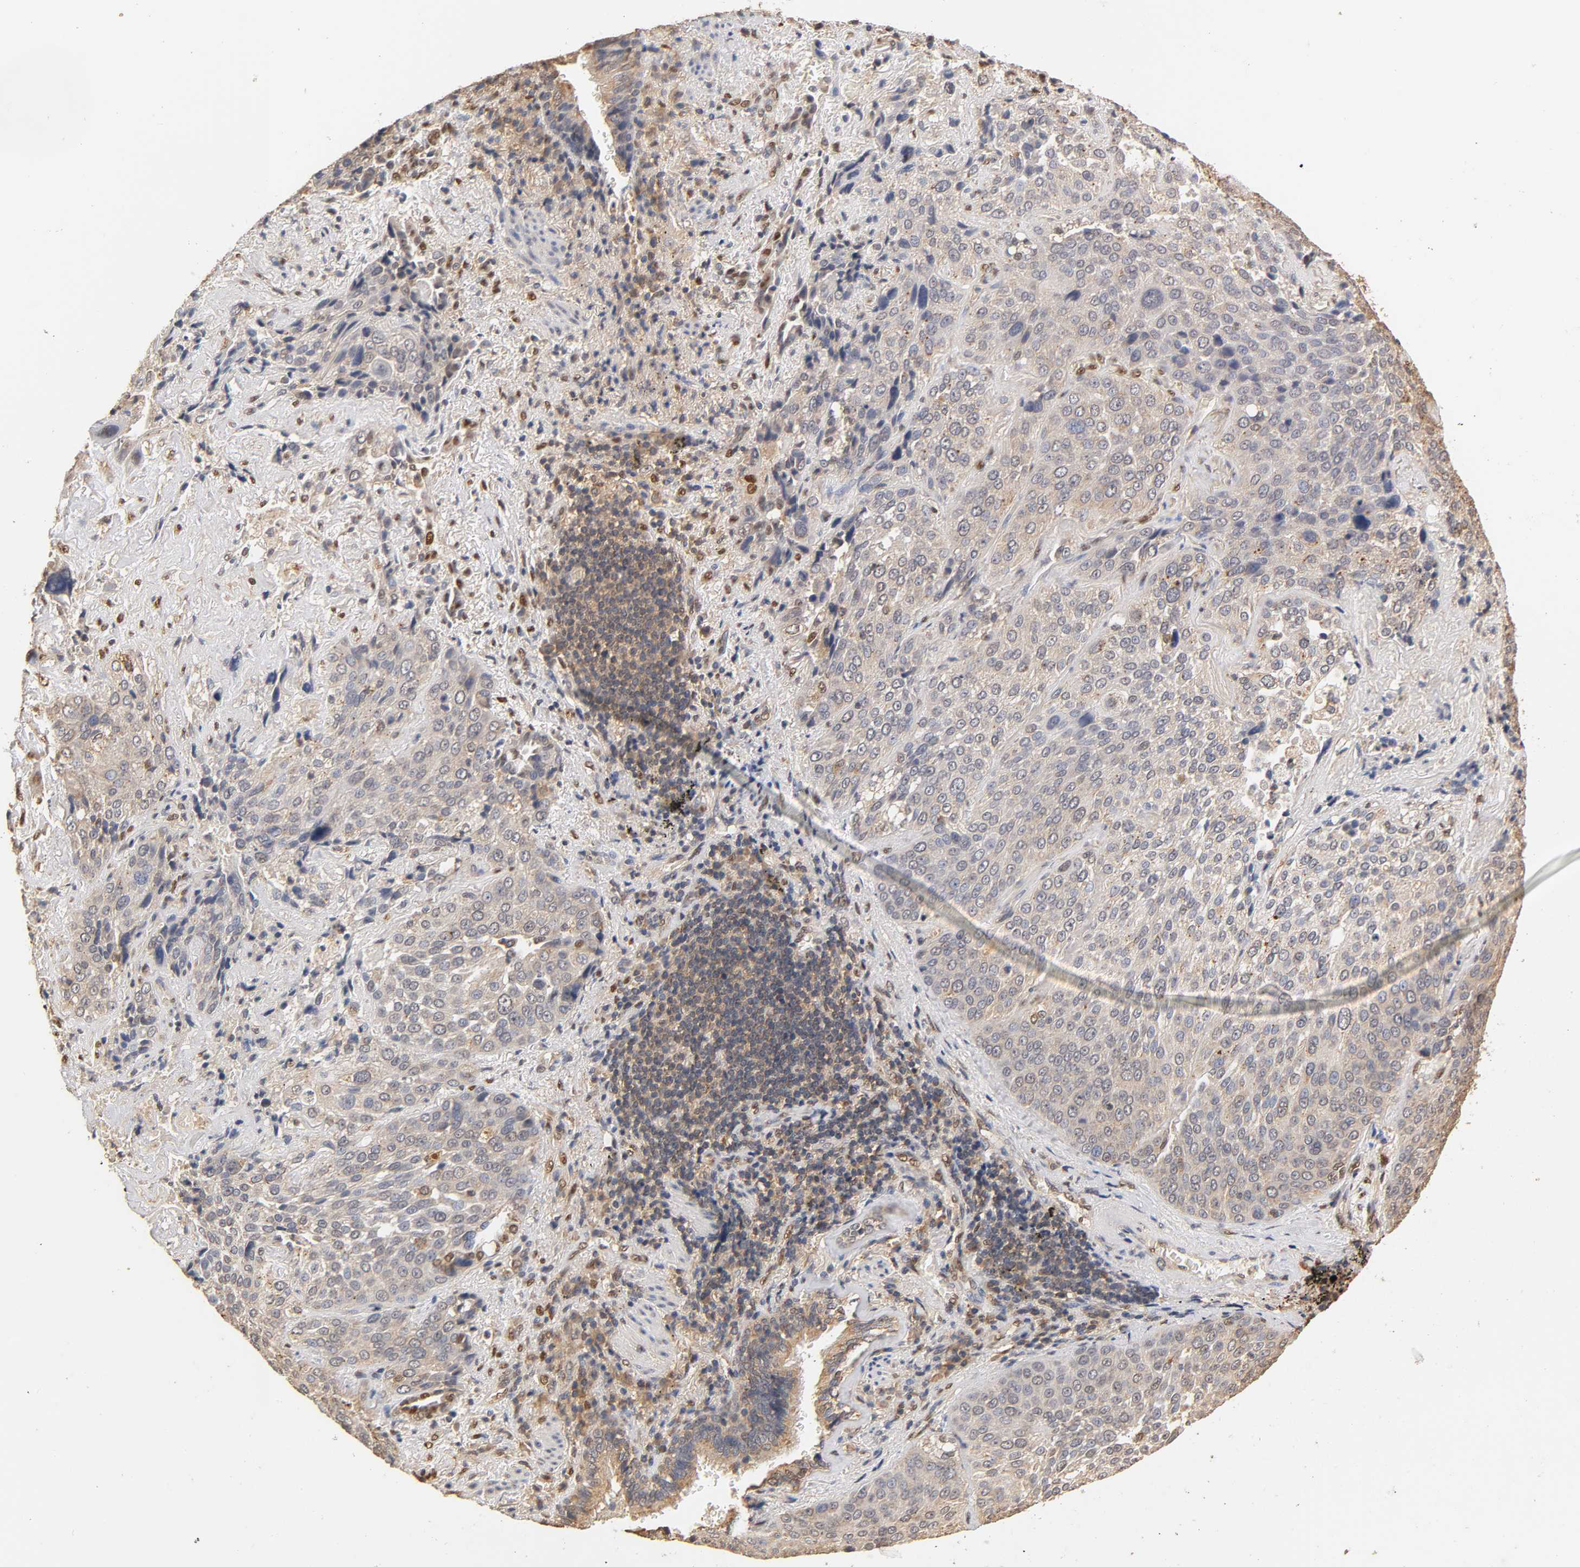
{"staining": {"intensity": "weak", "quantity": "<25%", "location": "cytoplasmic/membranous"}, "tissue": "lung cancer", "cell_type": "Tumor cells", "image_type": "cancer", "snomed": [{"axis": "morphology", "description": "Squamous cell carcinoma, NOS"}, {"axis": "topography", "description": "Lung"}], "caption": "Tumor cells are negative for protein expression in human lung cancer.", "gene": "PKN1", "patient": {"sex": "male", "age": 54}}